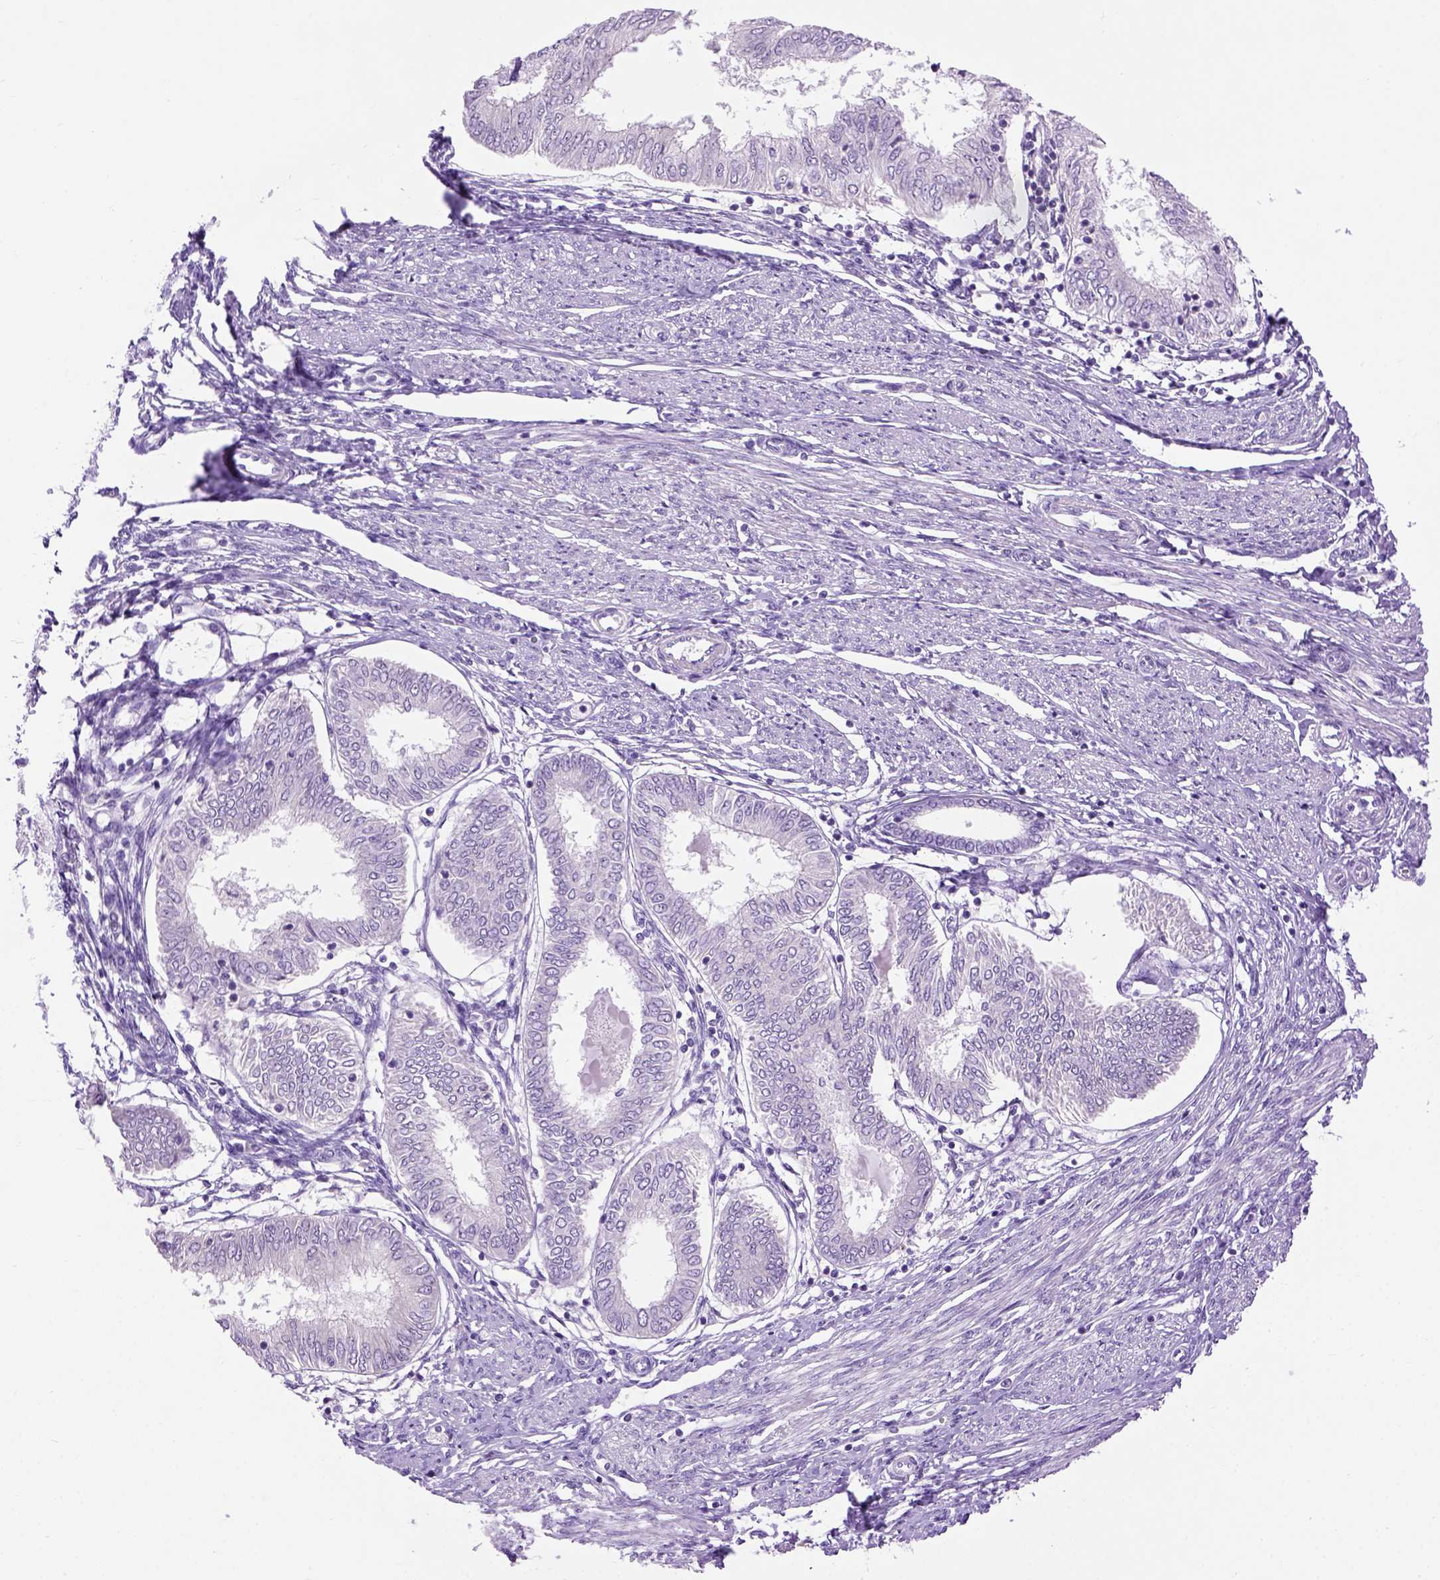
{"staining": {"intensity": "negative", "quantity": "none", "location": "none"}, "tissue": "endometrial cancer", "cell_type": "Tumor cells", "image_type": "cancer", "snomed": [{"axis": "morphology", "description": "Adenocarcinoma, NOS"}, {"axis": "topography", "description": "Endometrium"}], "caption": "Human adenocarcinoma (endometrial) stained for a protein using immunohistochemistry (IHC) shows no staining in tumor cells.", "gene": "UTP4", "patient": {"sex": "female", "age": 68}}